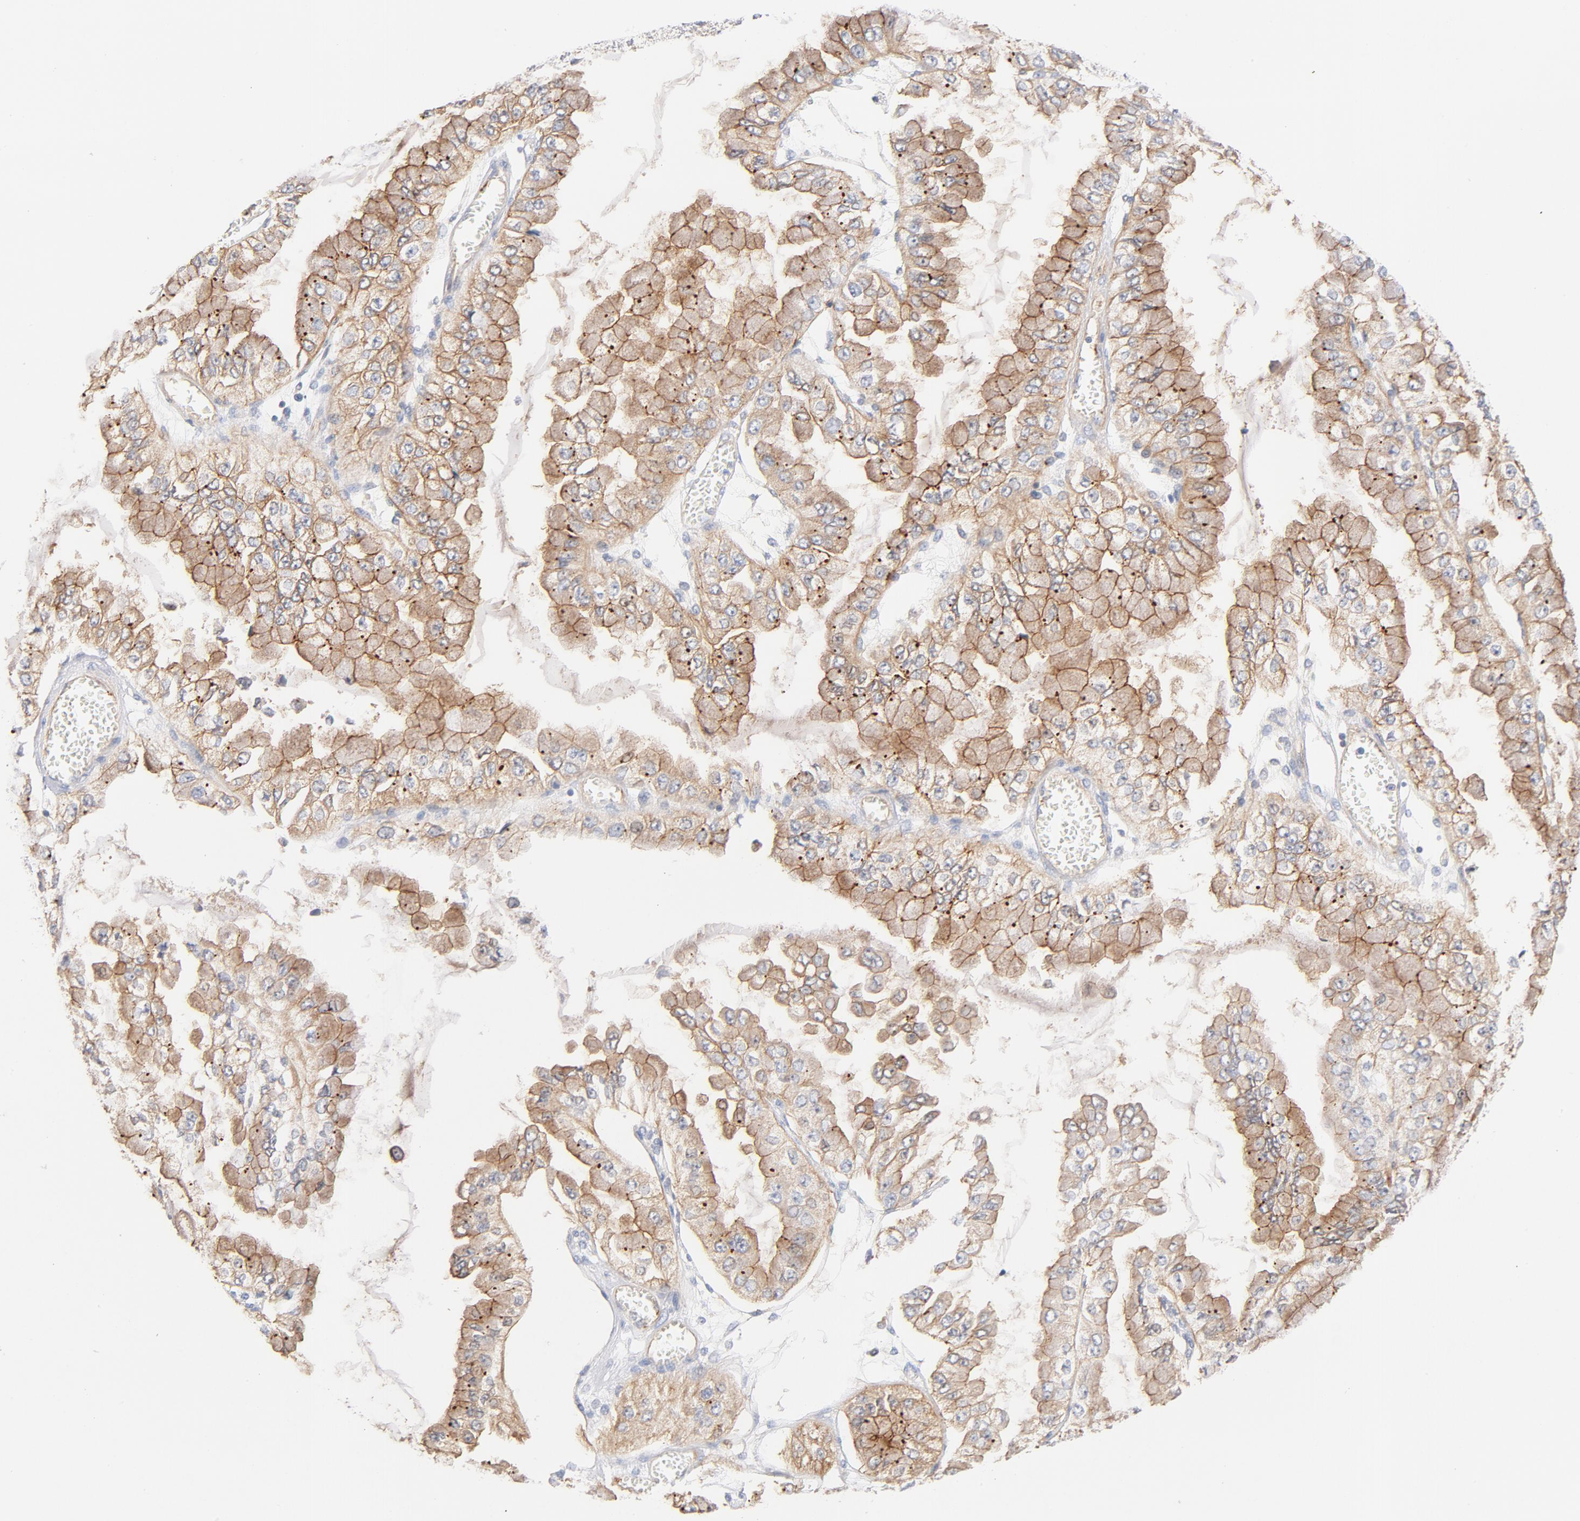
{"staining": {"intensity": "moderate", "quantity": ">75%", "location": "cytoplasmic/membranous"}, "tissue": "liver cancer", "cell_type": "Tumor cells", "image_type": "cancer", "snomed": [{"axis": "morphology", "description": "Cholangiocarcinoma"}, {"axis": "topography", "description": "Liver"}], "caption": "Human liver cholangiocarcinoma stained with a brown dye exhibits moderate cytoplasmic/membranous positive staining in approximately >75% of tumor cells.", "gene": "SRC", "patient": {"sex": "female", "age": 79}}